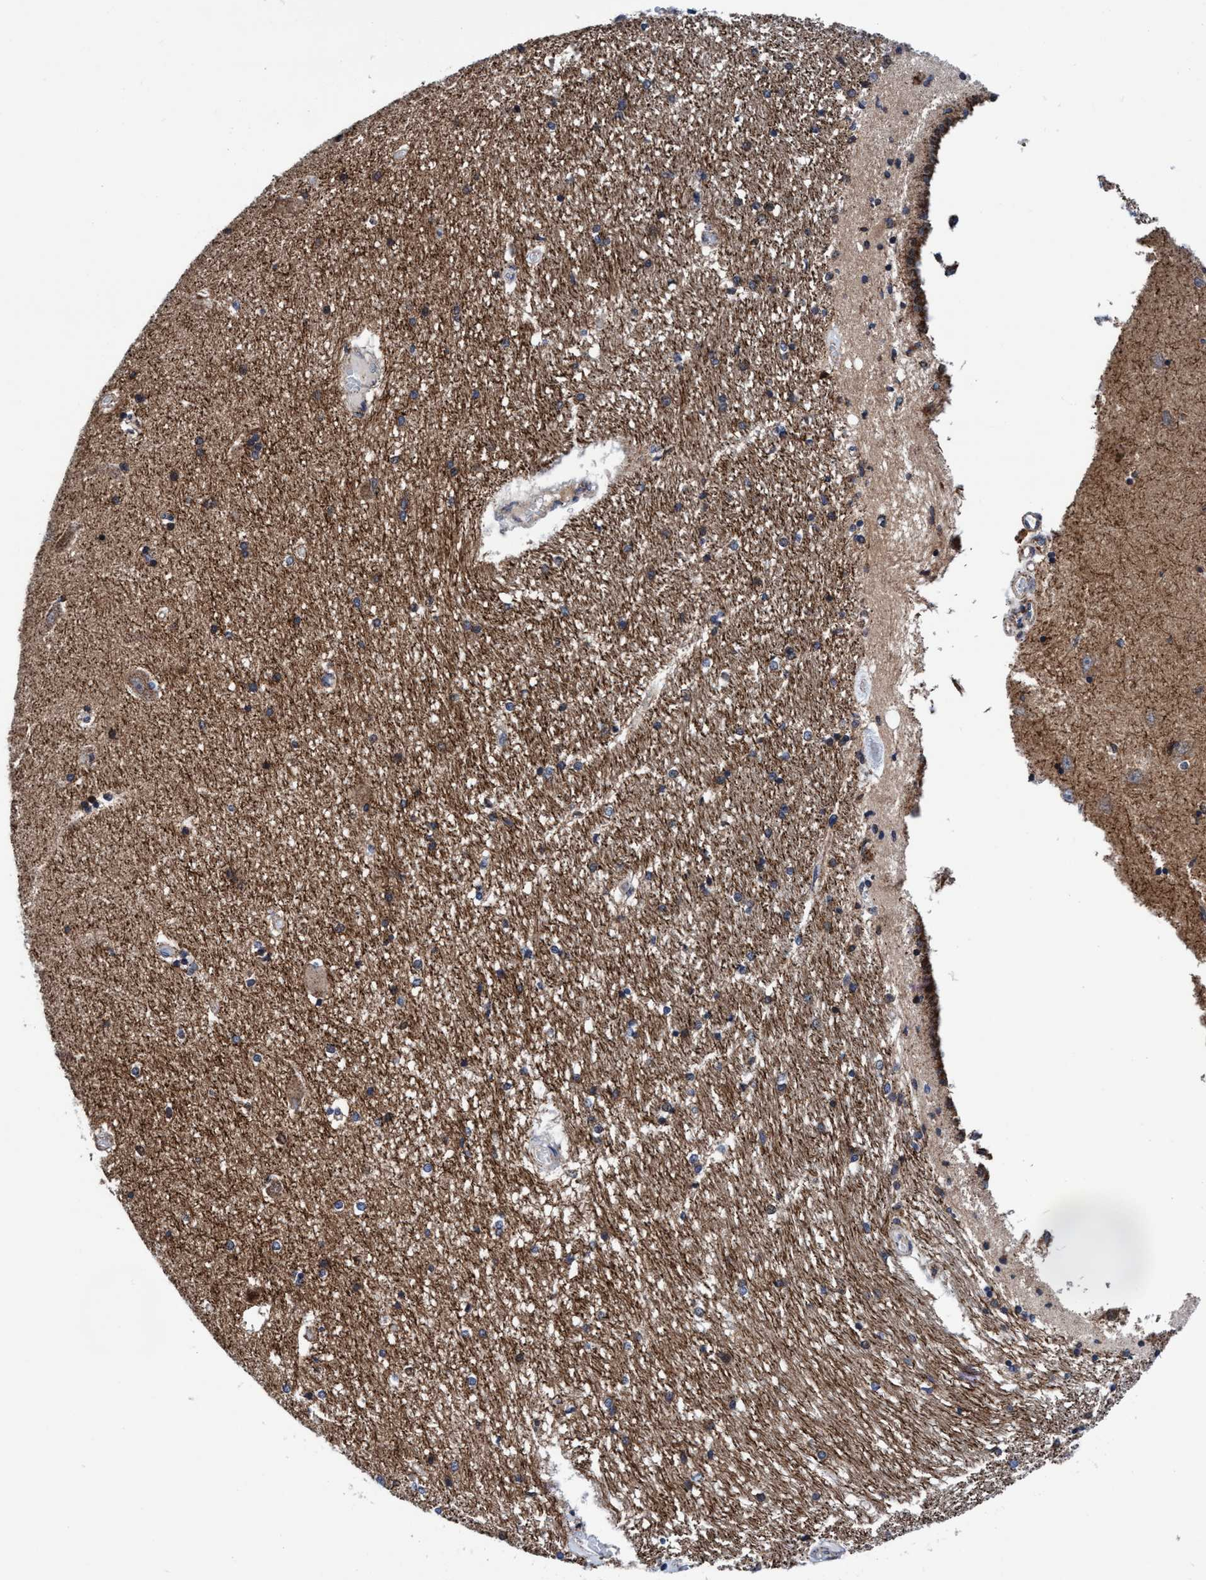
{"staining": {"intensity": "moderate", "quantity": "25%-75%", "location": "cytoplasmic/membranous"}, "tissue": "hippocampus", "cell_type": "Glial cells", "image_type": "normal", "snomed": [{"axis": "morphology", "description": "Normal tissue, NOS"}, {"axis": "topography", "description": "Hippocampus"}], "caption": "The histopathology image shows staining of normal hippocampus, revealing moderate cytoplasmic/membranous protein expression (brown color) within glial cells. The protein of interest is shown in brown color, while the nuclei are stained blue.", "gene": "AGAP2", "patient": {"sex": "male", "age": 45}}